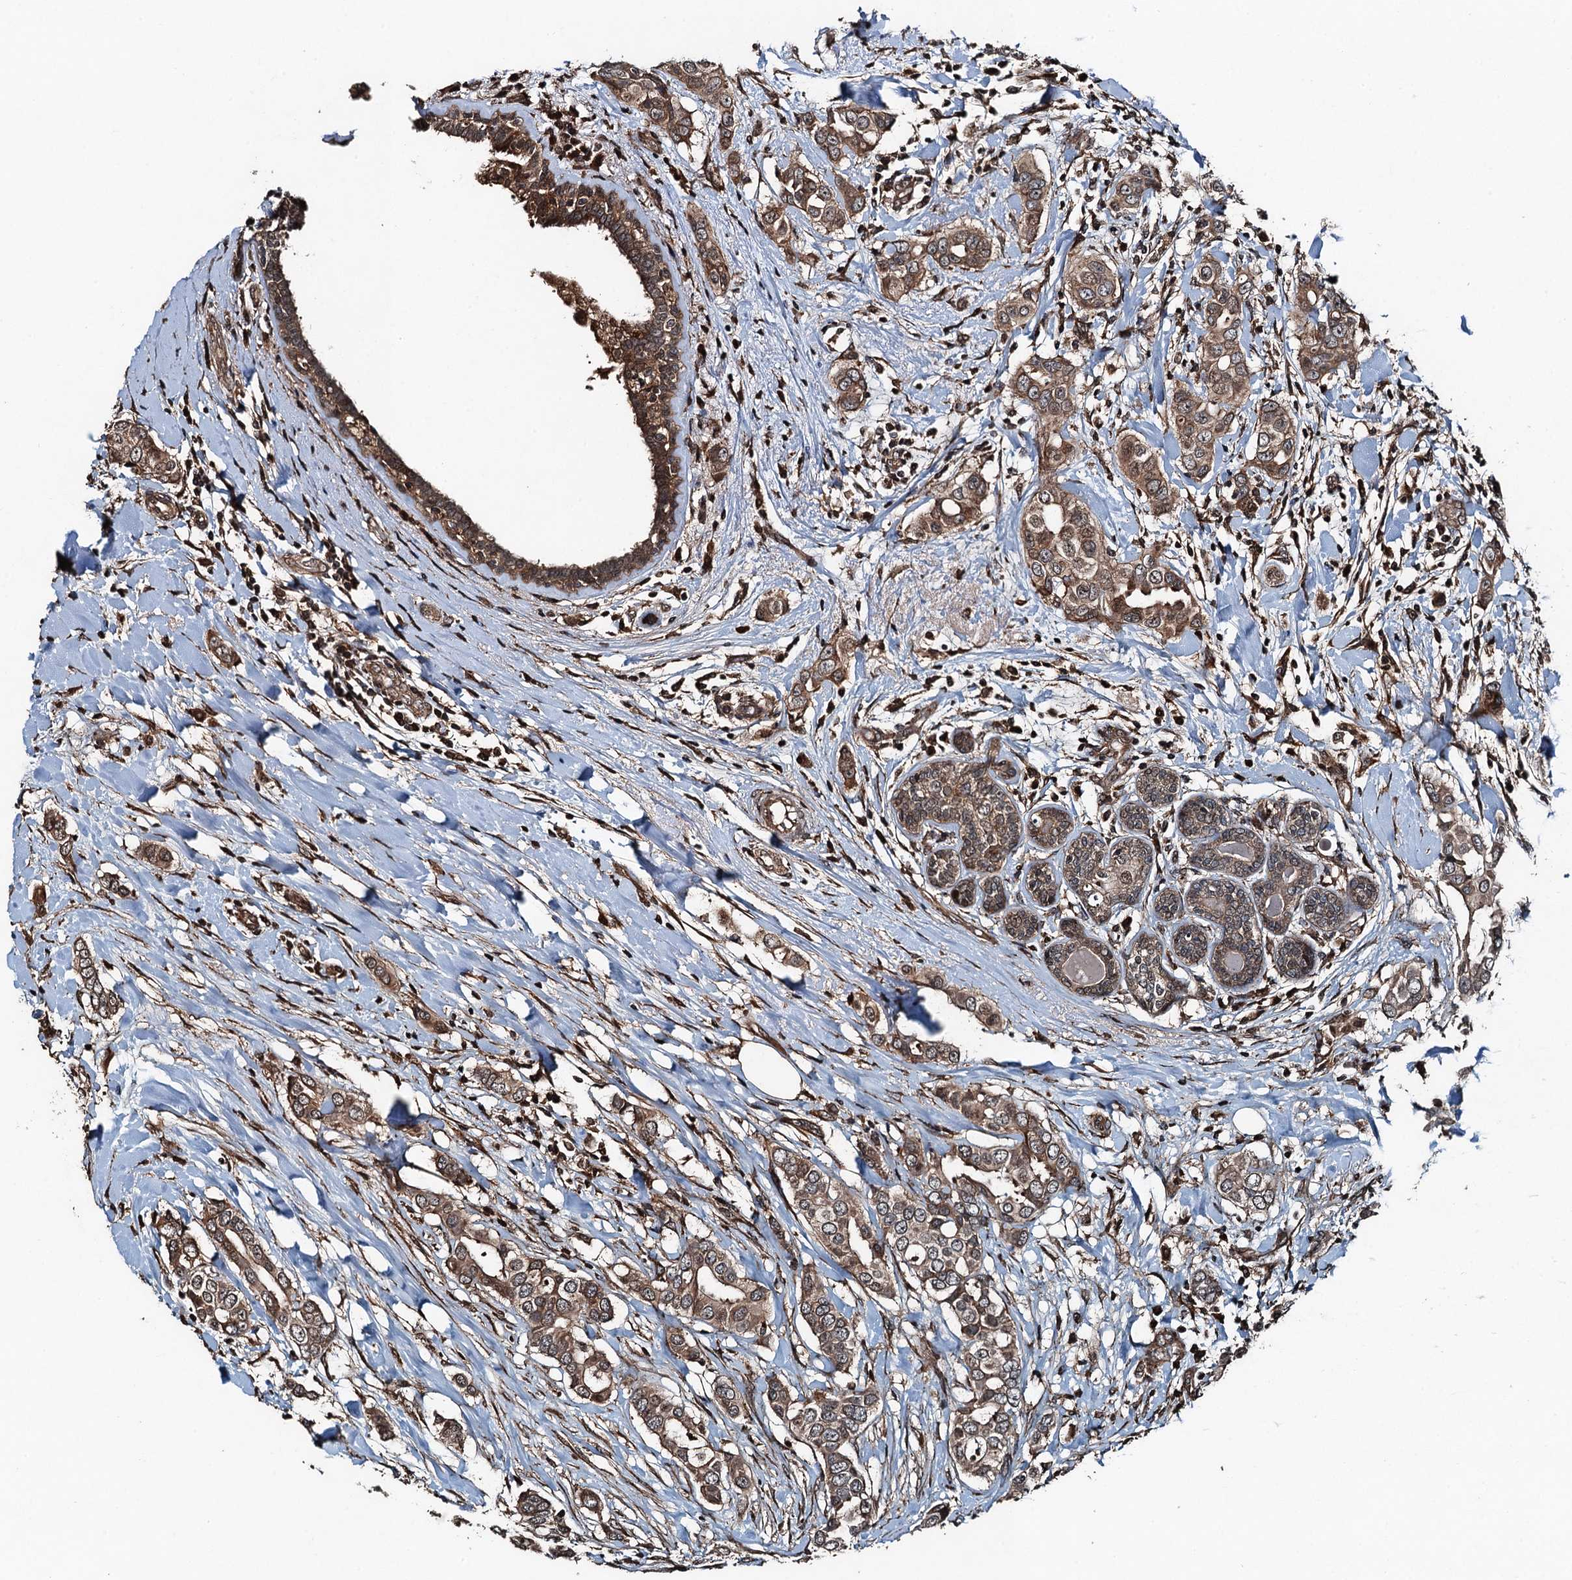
{"staining": {"intensity": "moderate", "quantity": ">75%", "location": "cytoplasmic/membranous"}, "tissue": "breast cancer", "cell_type": "Tumor cells", "image_type": "cancer", "snomed": [{"axis": "morphology", "description": "Lobular carcinoma"}, {"axis": "topography", "description": "Breast"}], "caption": "Breast cancer (lobular carcinoma) tissue exhibits moderate cytoplasmic/membranous staining in about >75% of tumor cells", "gene": "TCTN1", "patient": {"sex": "female", "age": 51}}